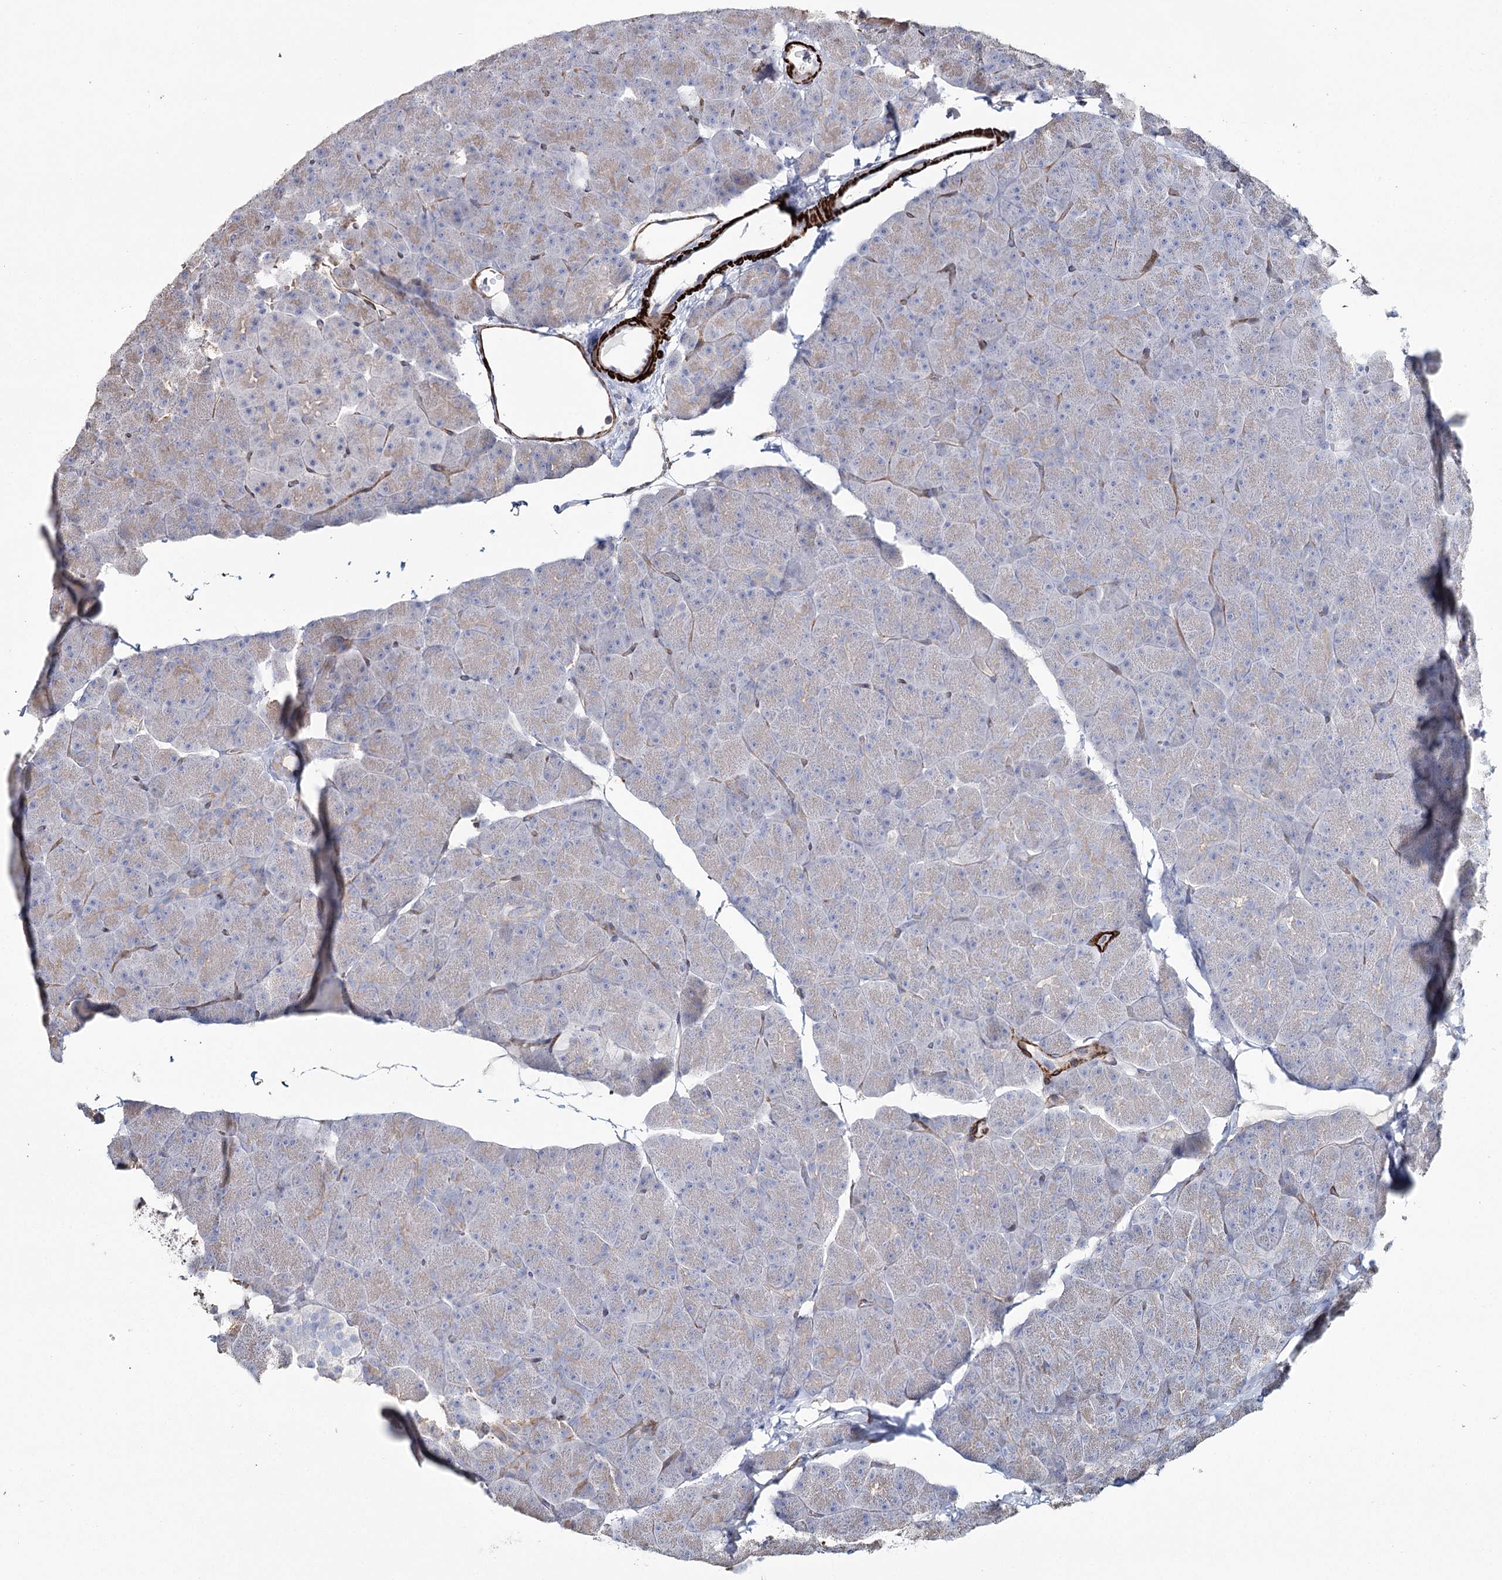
{"staining": {"intensity": "weak", "quantity": "<25%", "location": "cytoplasmic/membranous"}, "tissue": "pancreas", "cell_type": "Exocrine glandular cells", "image_type": "normal", "snomed": [{"axis": "morphology", "description": "Normal tissue, NOS"}, {"axis": "topography", "description": "Pancreas"}], "caption": "IHC image of unremarkable pancreas: pancreas stained with DAB shows no significant protein staining in exocrine glandular cells. (DAB immunohistochemistry, high magnification).", "gene": "SUMF1", "patient": {"sex": "male", "age": 36}}